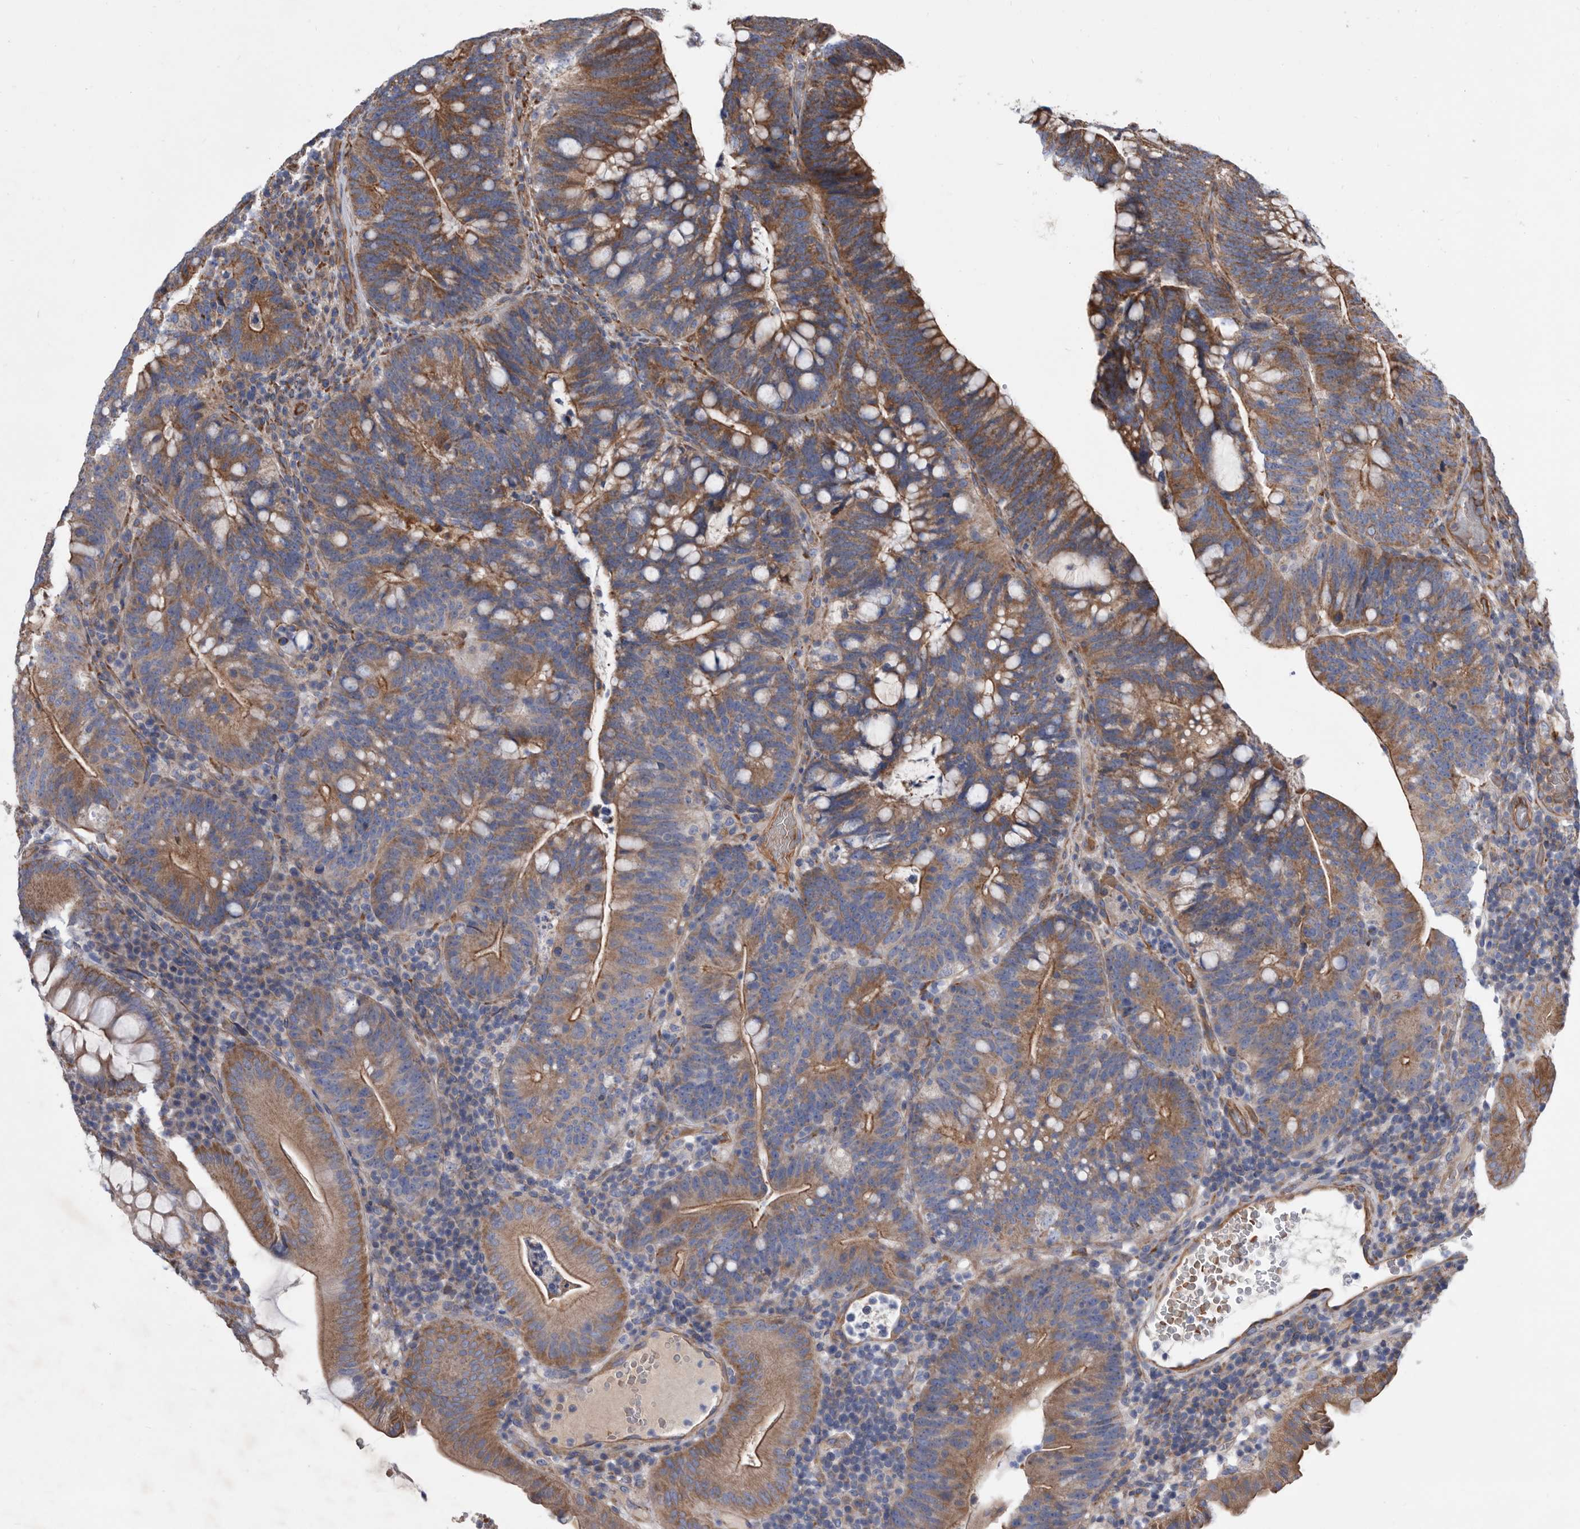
{"staining": {"intensity": "strong", "quantity": "25%-75%", "location": "cytoplasmic/membranous"}, "tissue": "colorectal cancer", "cell_type": "Tumor cells", "image_type": "cancer", "snomed": [{"axis": "morphology", "description": "Adenocarcinoma, NOS"}, {"axis": "topography", "description": "Colon"}], "caption": "Adenocarcinoma (colorectal) stained with DAB (3,3'-diaminobenzidine) IHC demonstrates high levels of strong cytoplasmic/membranous staining in approximately 25%-75% of tumor cells.", "gene": "ATP13A3", "patient": {"sex": "female", "age": 66}}